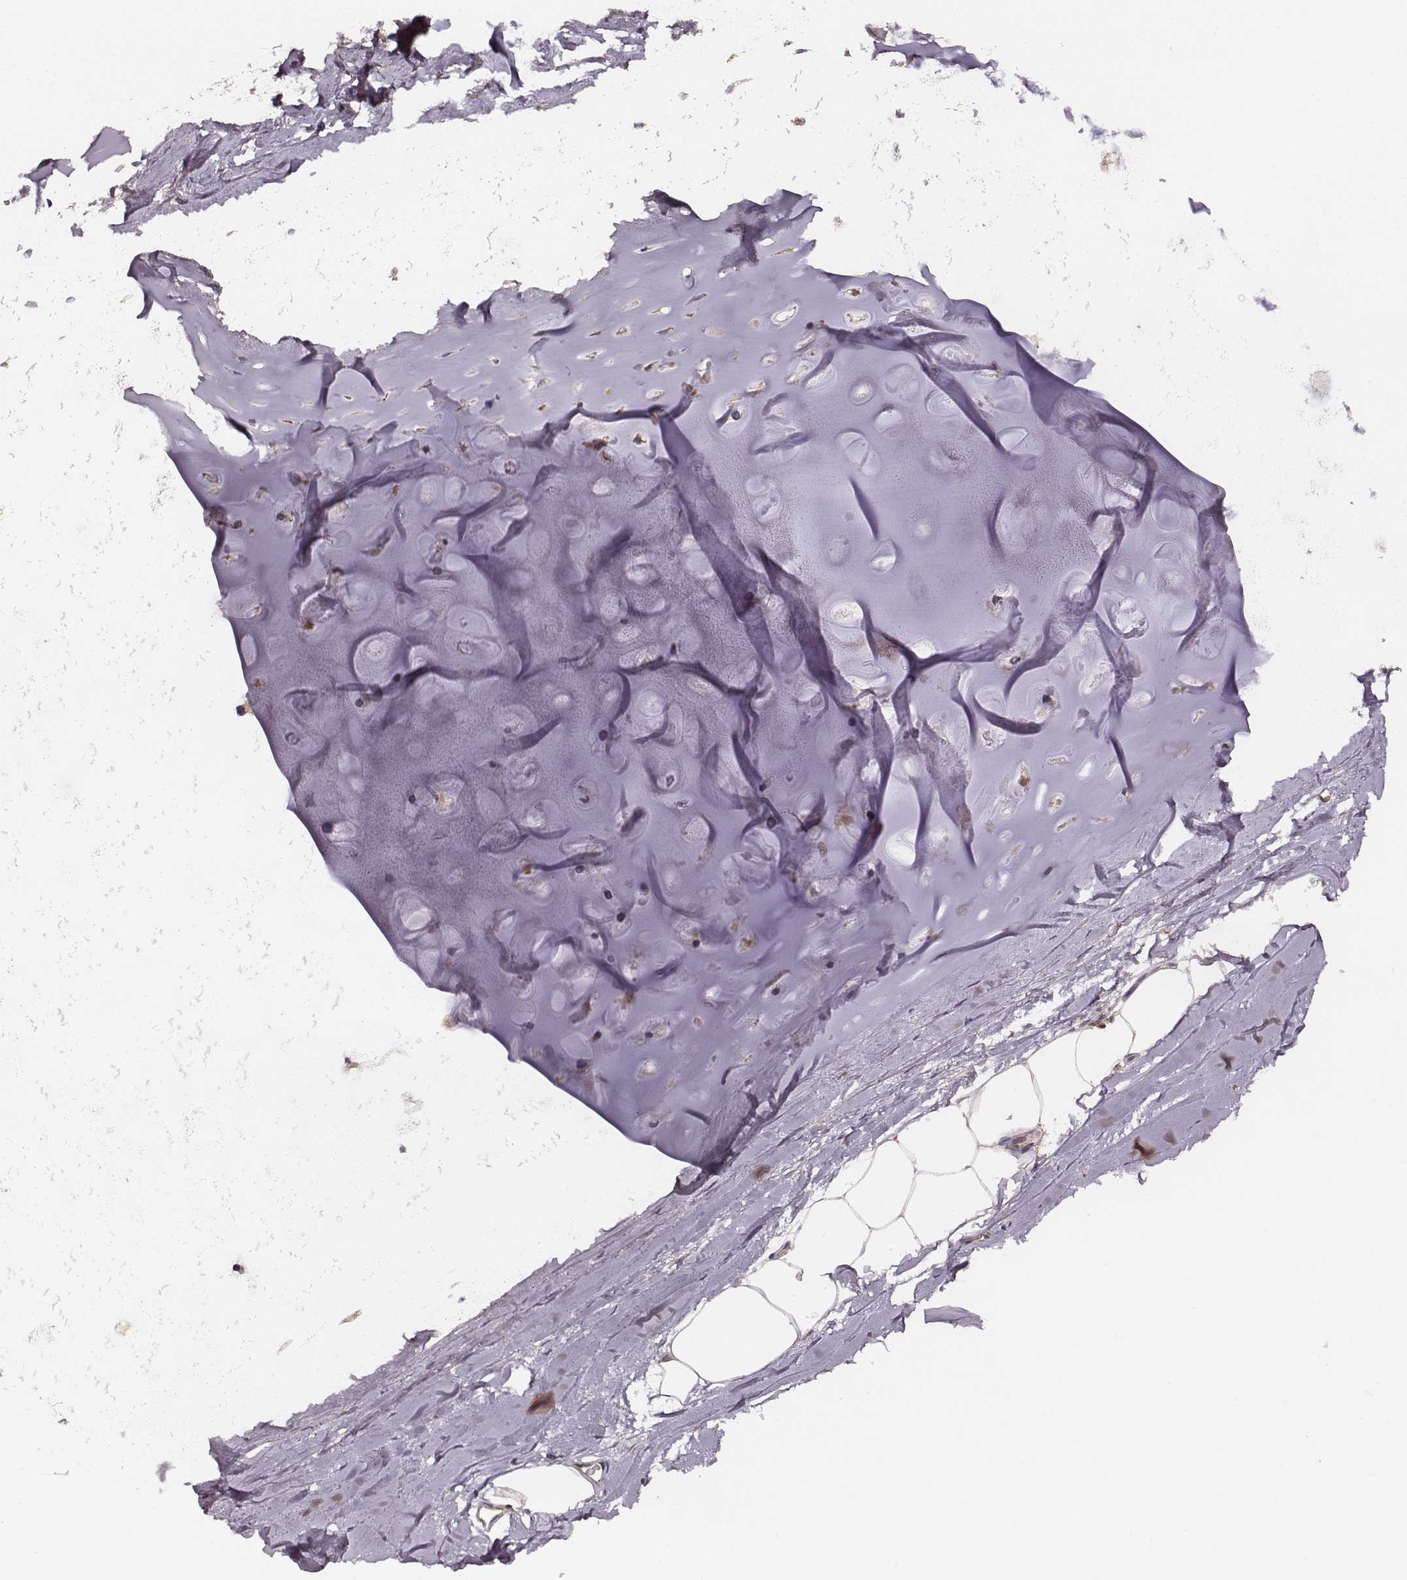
{"staining": {"intensity": "moderate", "quantity": "<25%", "location": "cytoplasmic/membranous"}, "tissue": "soft tissue", "cell_type": "Chondrocytes", "image_type": "normal", "snomed": [{"axis": "morphology", "description": "Normal tissue, NOS"}, {"axis": "topography", "description": "Lymph node"}, {"axis": "topography", "description": "Bronchus"}], "caption": "Soft tissue stained with a brown dye reveals moderate cytoplasmic/membranous positive positivity in approximately <25% of chondrocytes.", "gene": "VPS26A", "patient": {"sex": "female", "age": 70}}